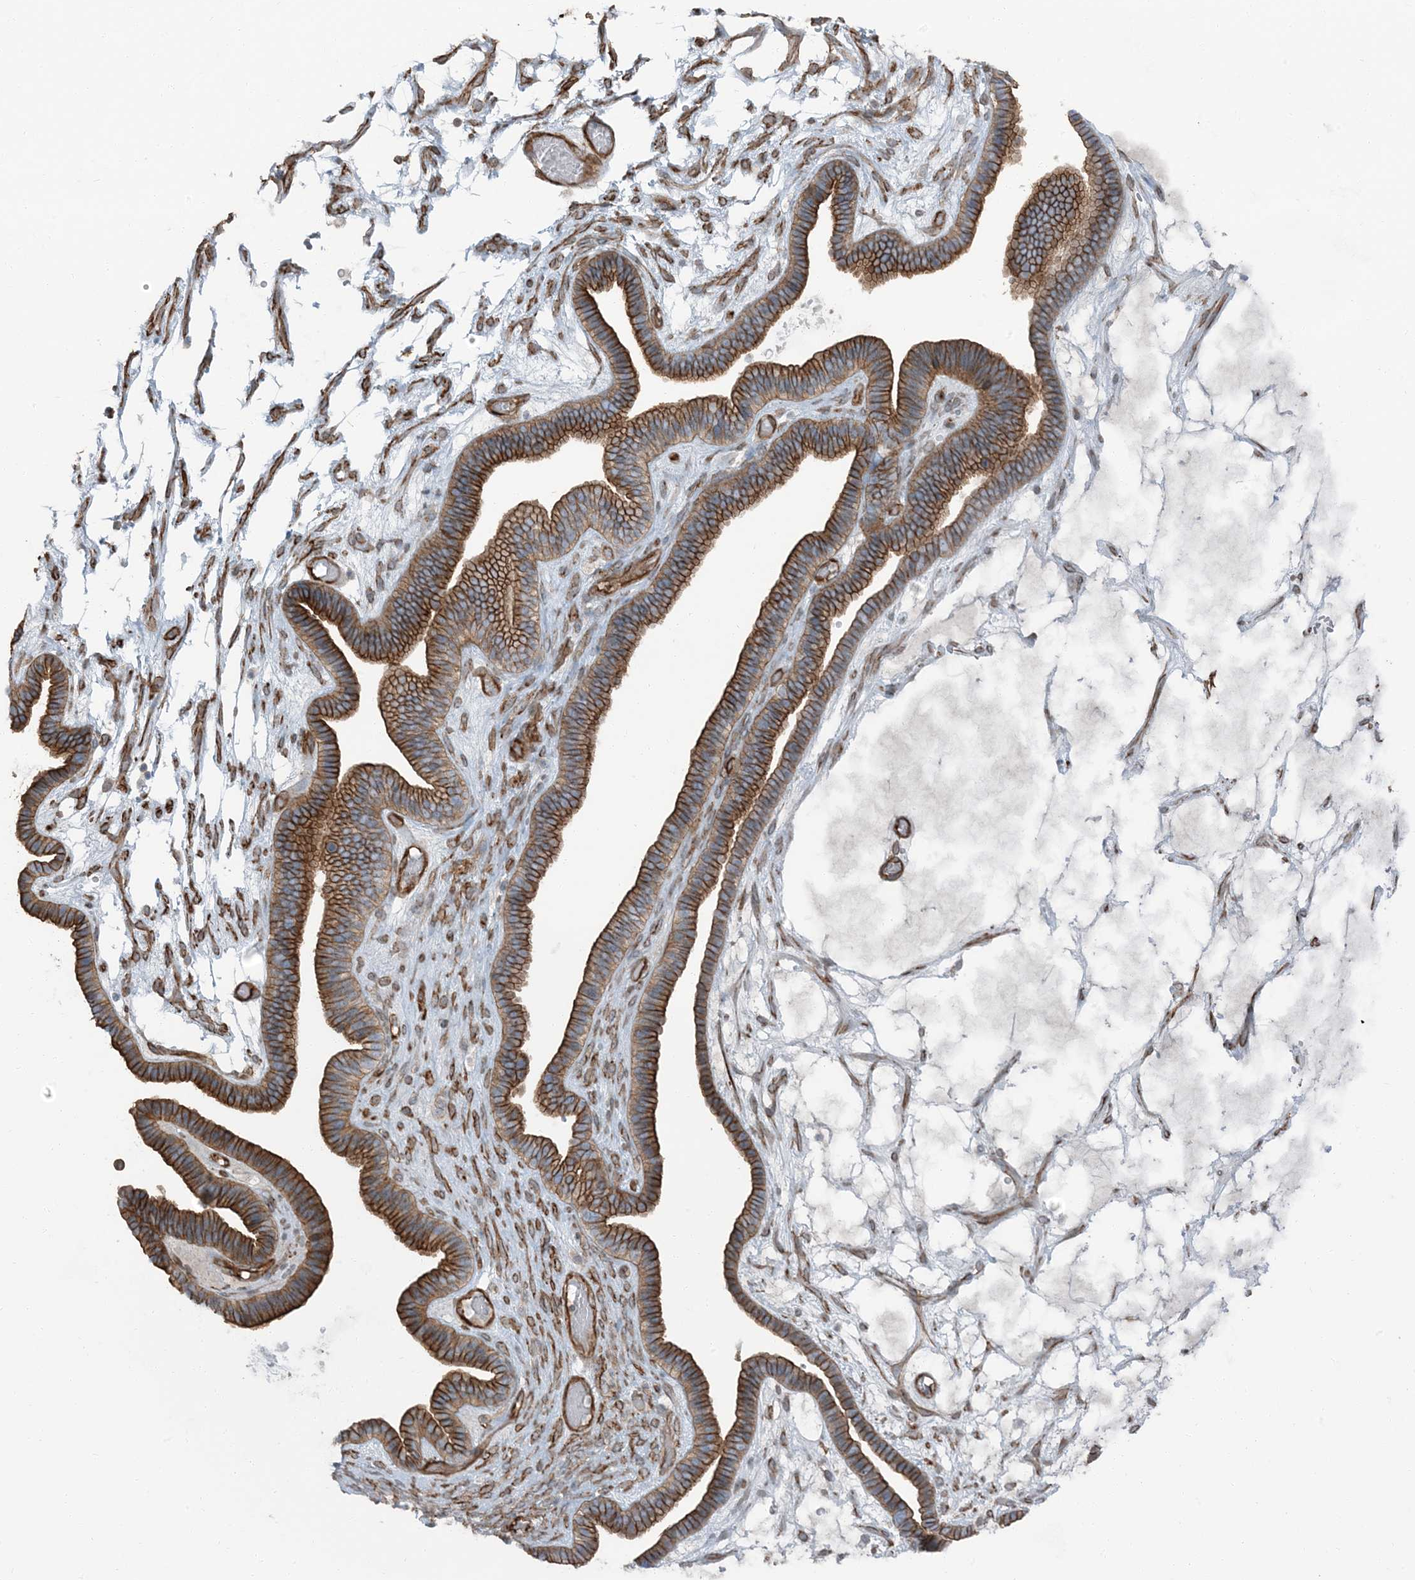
{"staining": {"intensity": "strong", "quantity": ">75%", "location": "cytoplasmic/membranous"}, "tissue": "ovarian cancer", "cell_type": "Tumor cells", "image_type": "cancer", "snomed": [{"axis": "morphology", "description": "Cystadenocarcinoma, serous, NOS"}, {"axis": "topography", "description": "Ovary"}], "caption": "About >75% of tumor cells in ovarian cancer exhibit strong cytoplasmic/membranous protein positivity as visualized by brown immunohistochemical staining.", "gene": "ZFP90", "patient": {"sex": "female", "age": 56}}